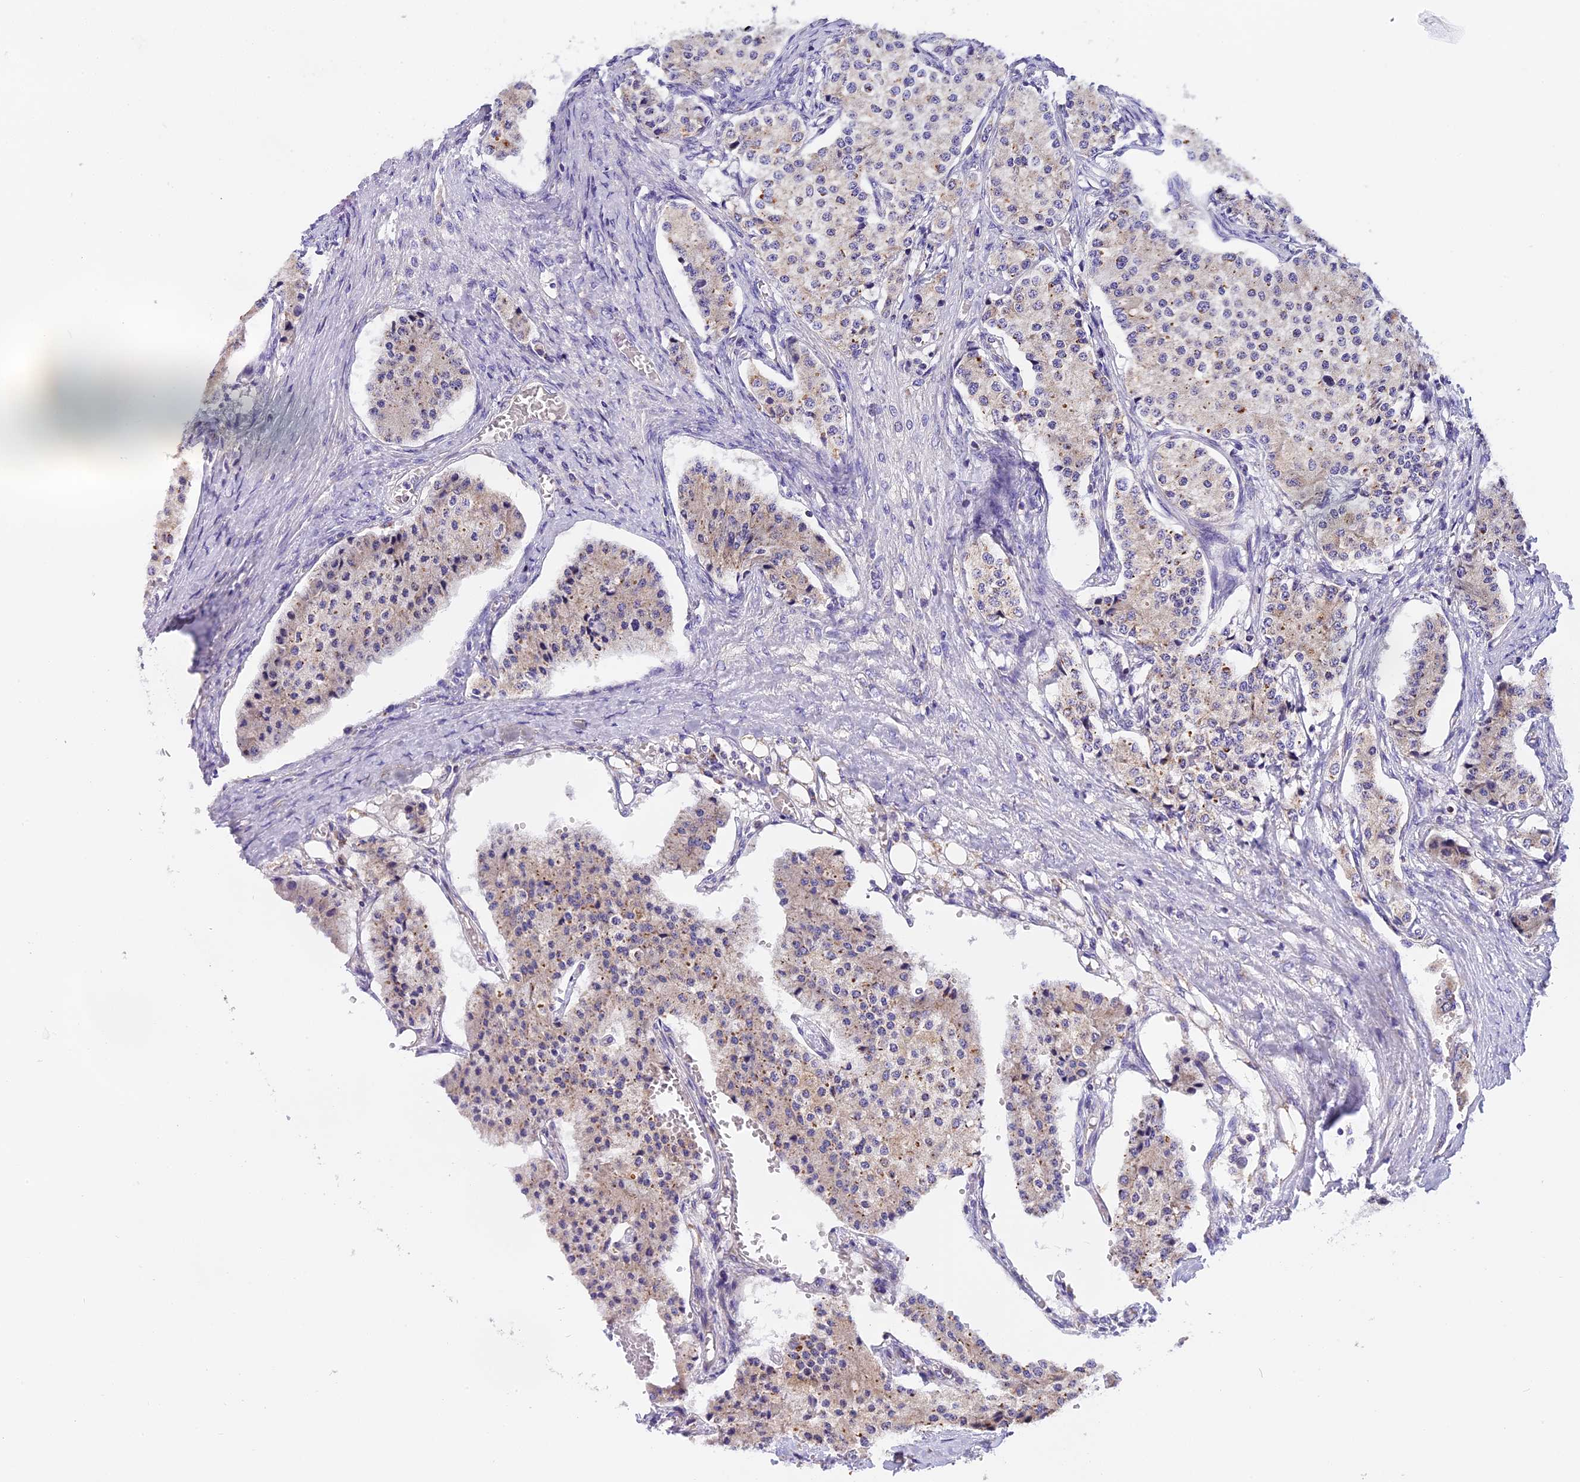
{"staining": {"intensity": "weak", "quantity": "<25%", "location": "cytoplasmic/membranous"}, "tissue": "carcinoid", "cell_type": "Tumor cells", "image_type": "cancer", "snomed": [{"axis": "morphology", "description": "Carcinoid, malignant, NOS"}, {"axis": "topography", "description": "Colon"}], "caption": "A histopathology image of carcinoid (malignant) stained for a protein shows no brown staining in tumor cells. Brightfield microscopy of immunohistochemistry stained with DAB (3,3'-diaminobenzidine) (brown) and hematoxylin (blue), captured at high magnification.", "gene": "MGME1", "patient": {"sex": "female", "age": 52}}